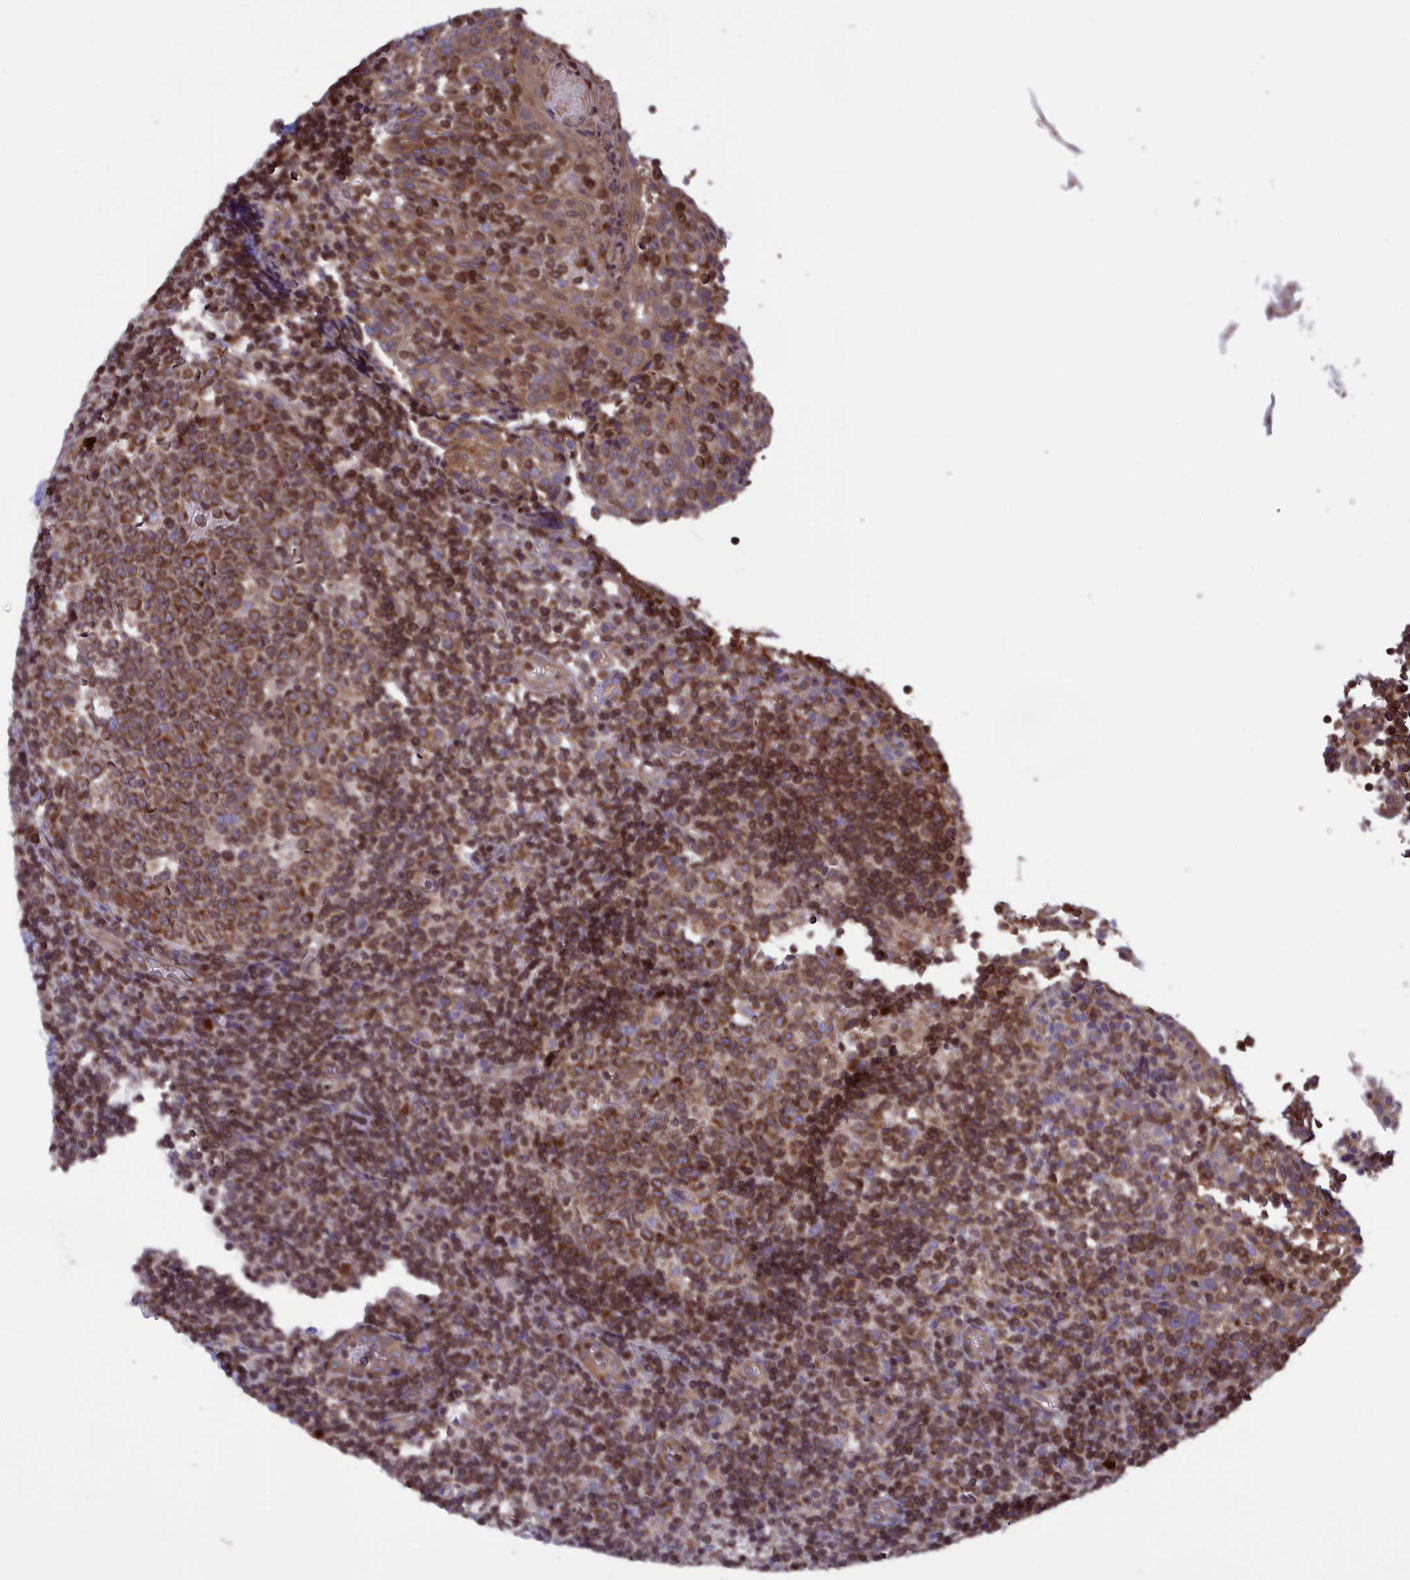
{"staining": {"intensity": "moderate", "quantity": ">75%", "location": "cytoplasmic/membranous"}, "tissue": "tonsil", "cell_type": "Germinal center cells", "image_type": "normal", "snomed": [{"axis": "morphology", "description": "Normal tissue, NOS"}, {"axis": "topography", "description": "Tonsil"}], "caption": "Approximately >75% of germinal center cells in unremarkable human tonsil reveal moderate cytoplasmic/membranous protein staining as visualized by brown immunohistochemical staining.", "gene": "PKHD1L1", "patient": {"sex": "female", "age": 19}}